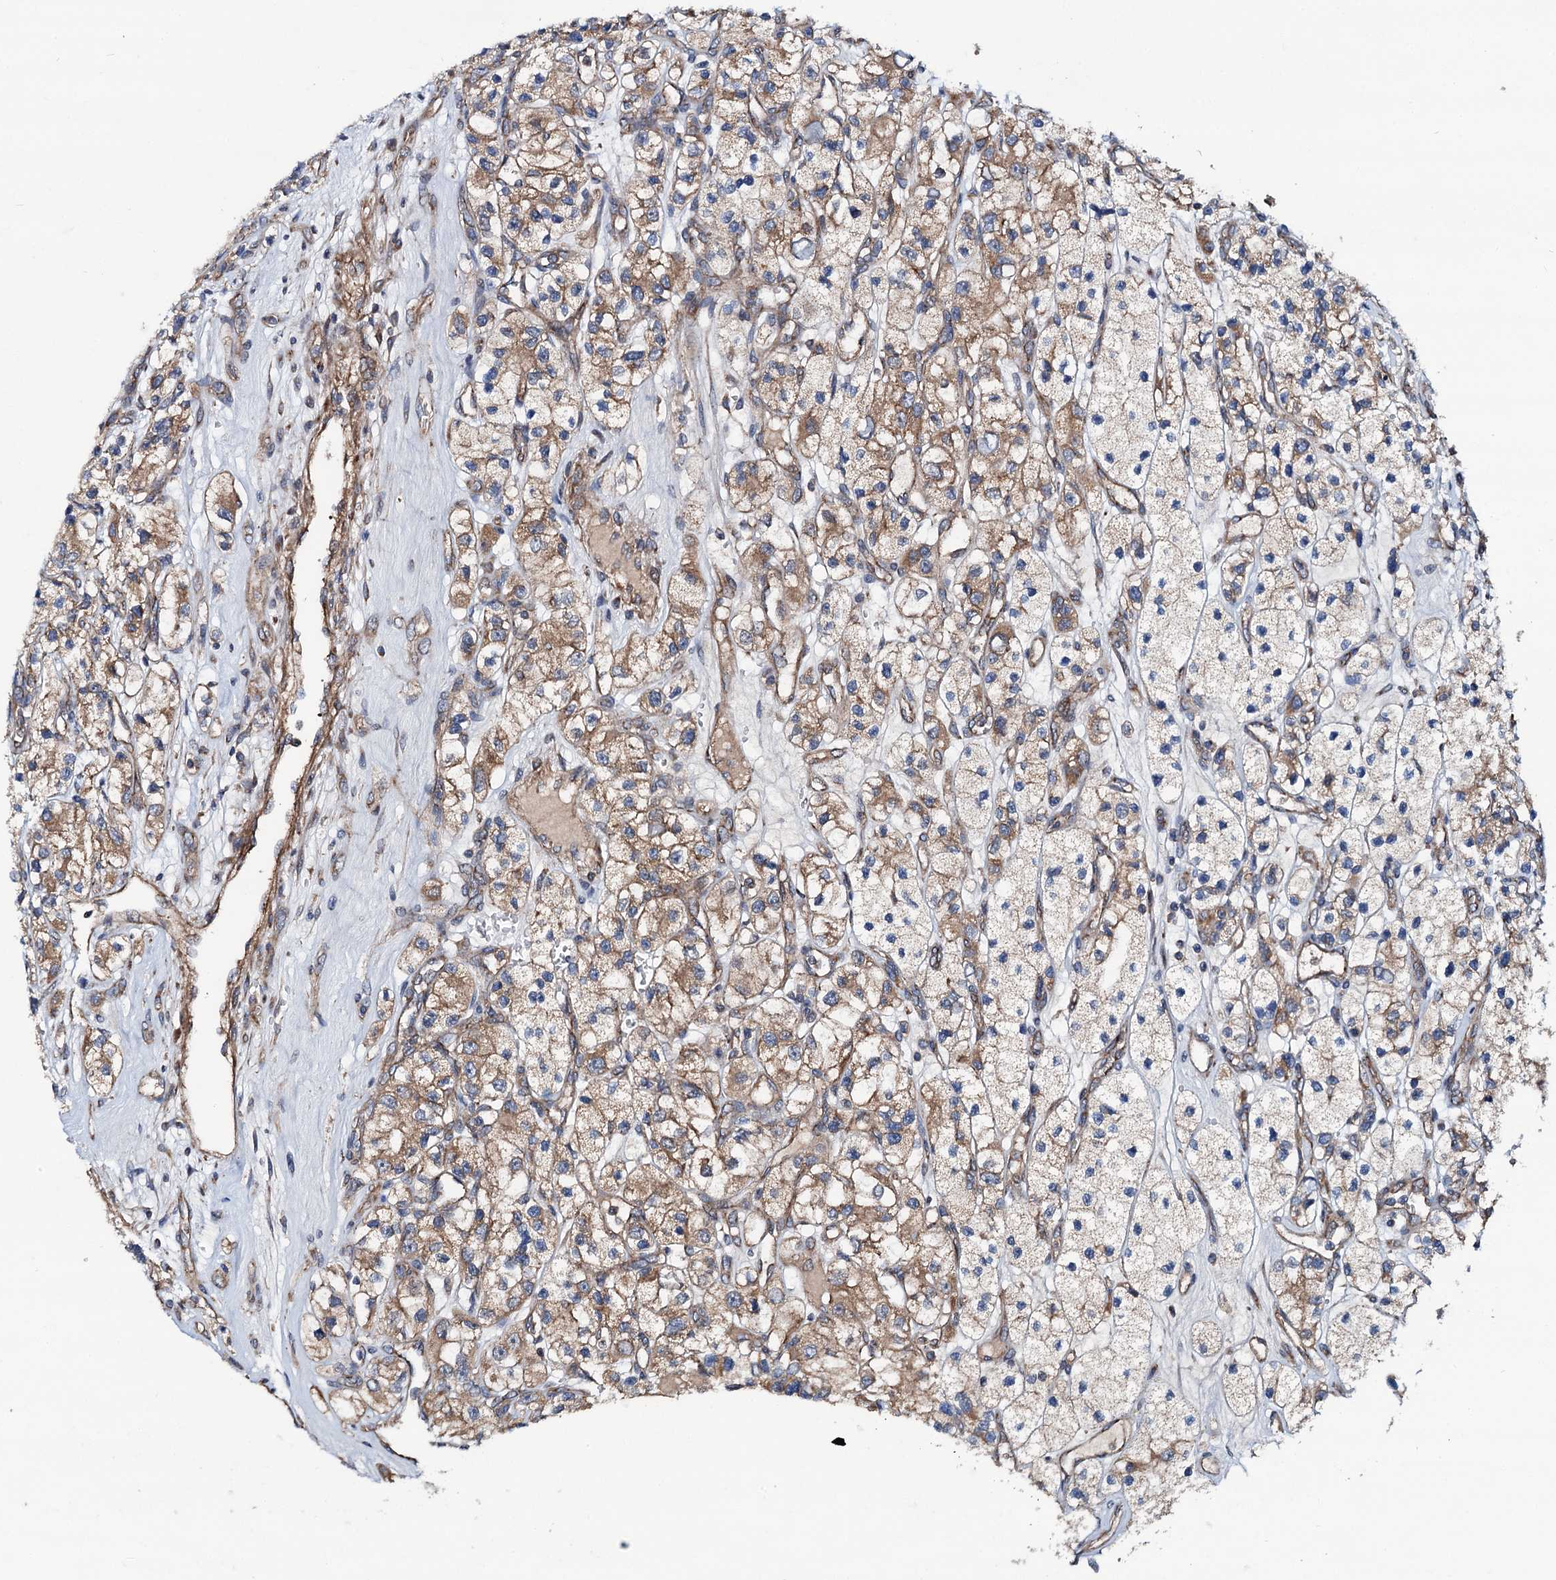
{"staining": {"intensity": "moderate", "quantity": "25%-75%", "location": "cytoplasmic/membranous"}, "tissue": "renal cancer", "cell_type": "Tumor cells", "image_type": "cancer", "snomed": [{"axis": "morphology", "description": "Adenocarcinoma, NOS"}, {"axis": "topography", "description": "Kidney"}], "caption": "An image showing moderate cytoplasmic/membranous staining in approximately 25%-75% of tumor cells in renal cancer (adenocarcinoma), as visualized by brown immunohistochemical staining.", "gene": "NEK1", "patient": {"sex": "female", "age": 57}}